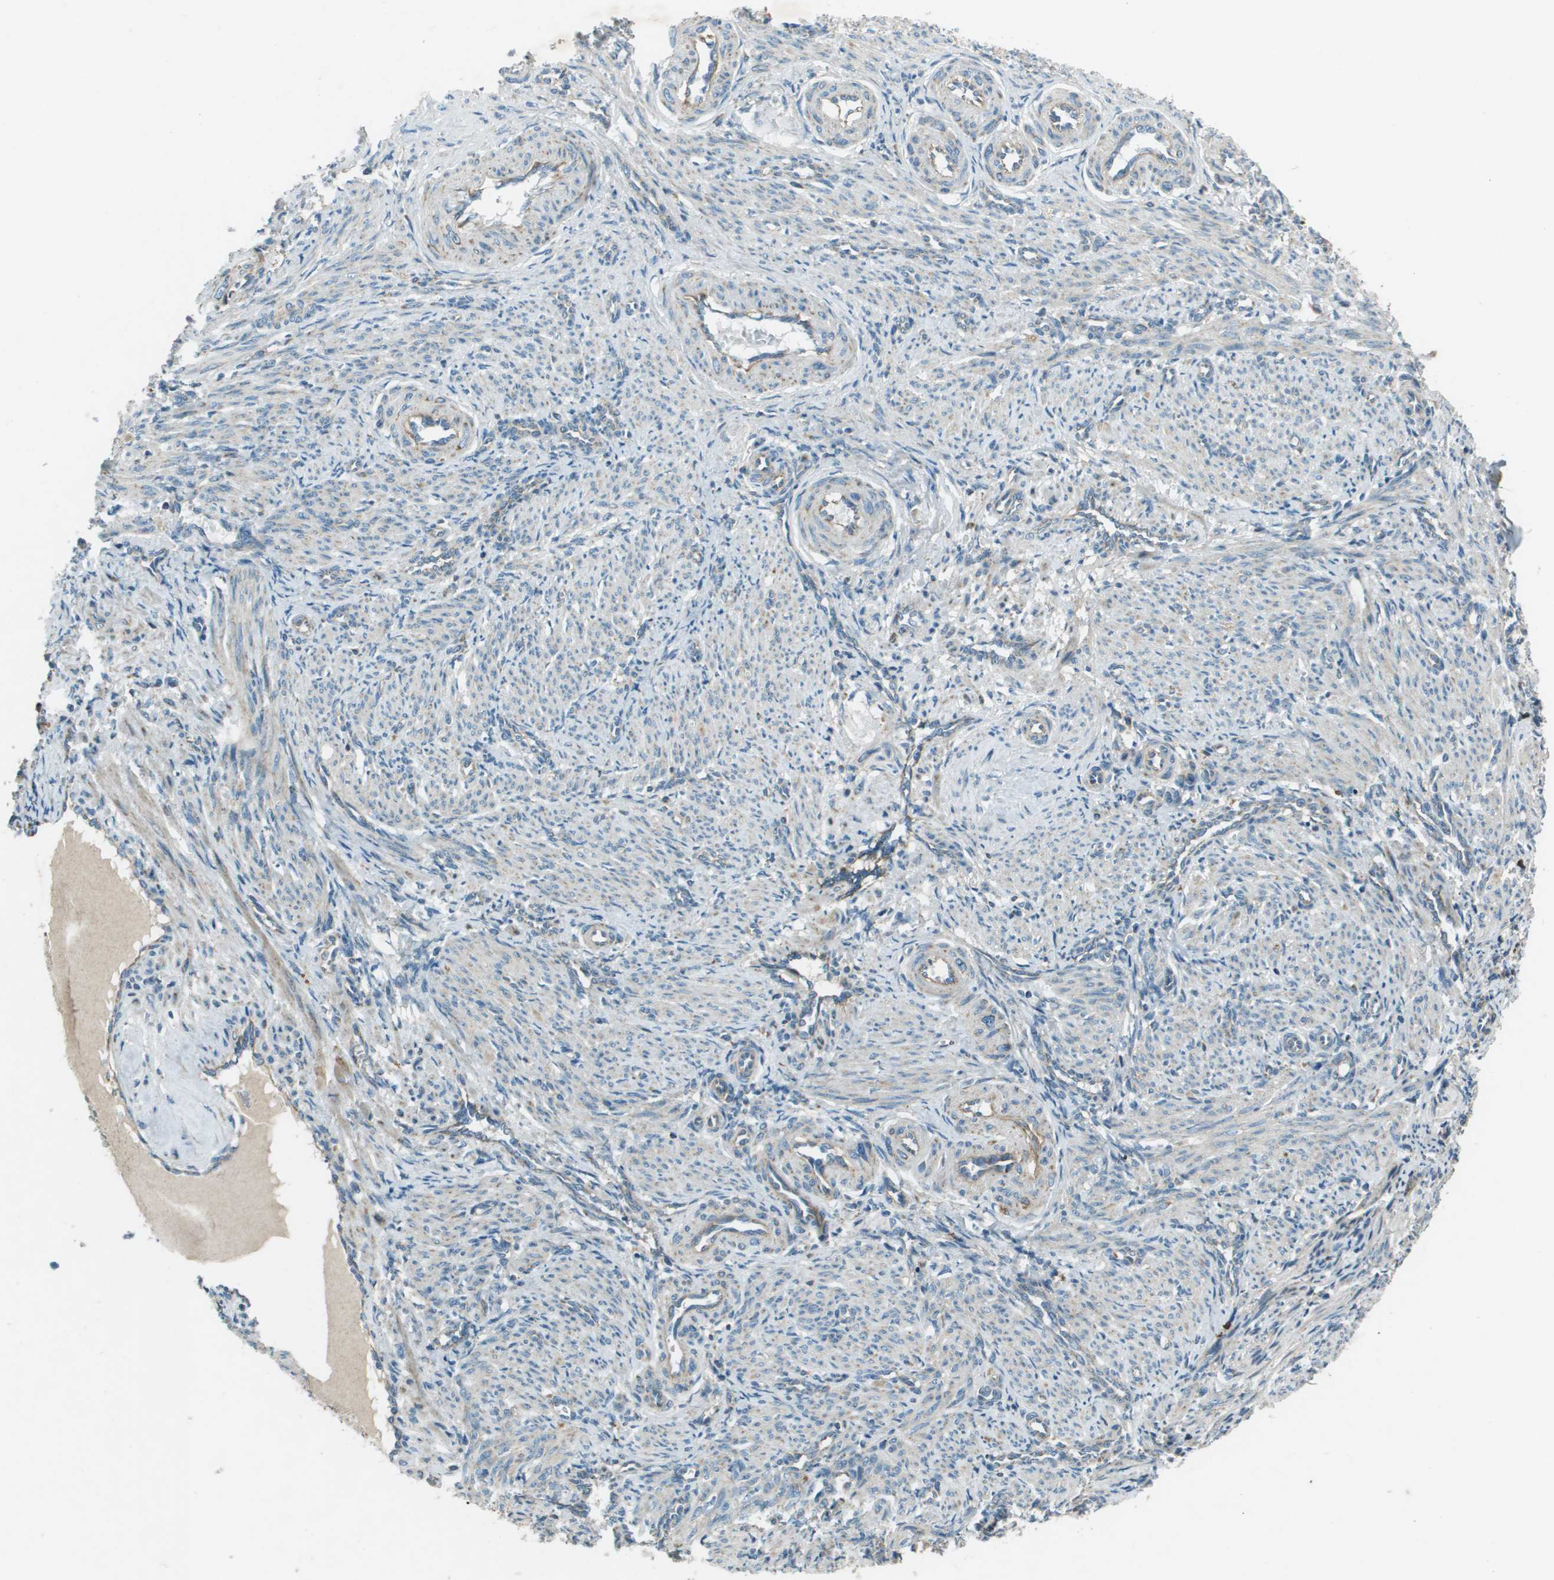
{"staining": {"intensity": "negative", "quantity": "none", "location": "none"}, "tissue": "smooth muscle", "cell_type": "Smooth muscle cells", "image_type": "normal", "snomed": [{"axis": "morphology", "description": "Normal tissue, NOS"}, {"axis": "topography", "description": "Endometrium"}], "caption": "Histopathology image shows no significant protein positivity in smooth muscle cells of benign smooth muscle.", "gene": "MIGA1", "patient": {"sex": "female", "age": 33}}